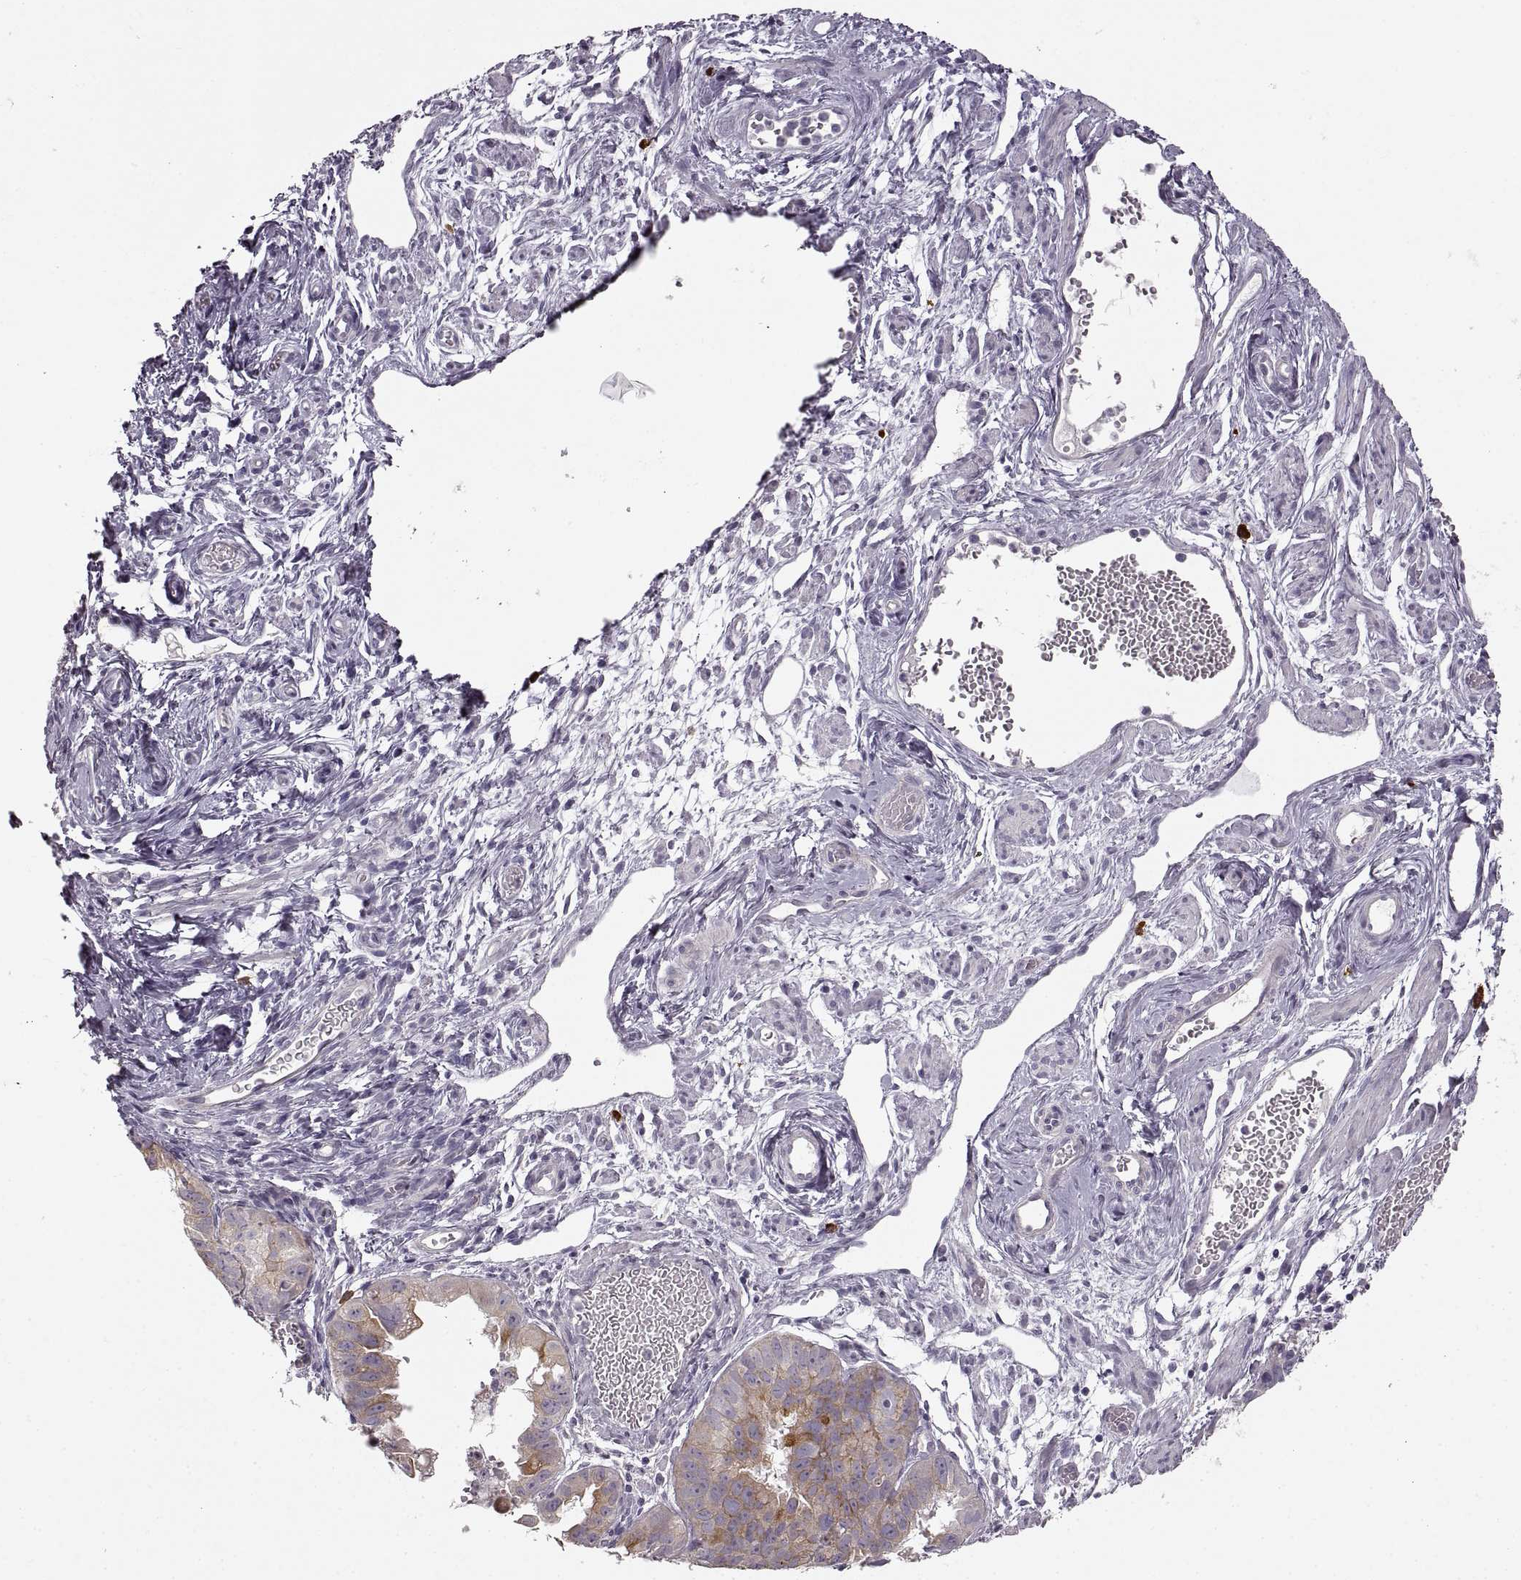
{"staining": {"intensity": "weak", "quantity": "<25%", "location": "cytoplasmic/membranous"}, "tissue": "ovarian cancer", "cell_type": "Tumor cells", "image_type": "cancer", "snomed": [{"axis": "morphology", "description": "Carcinoma, endometroid"}, {"axis": "topography", "description": "Ovary"}], "caption": "High power microscopy micrograph of an IHC histopathology image of ovarian endometroid carcinoma, revealing no significant positivity in tumor cells.", "gene": "CNTN1", "patient": {"sex": "female", "age": 85}}